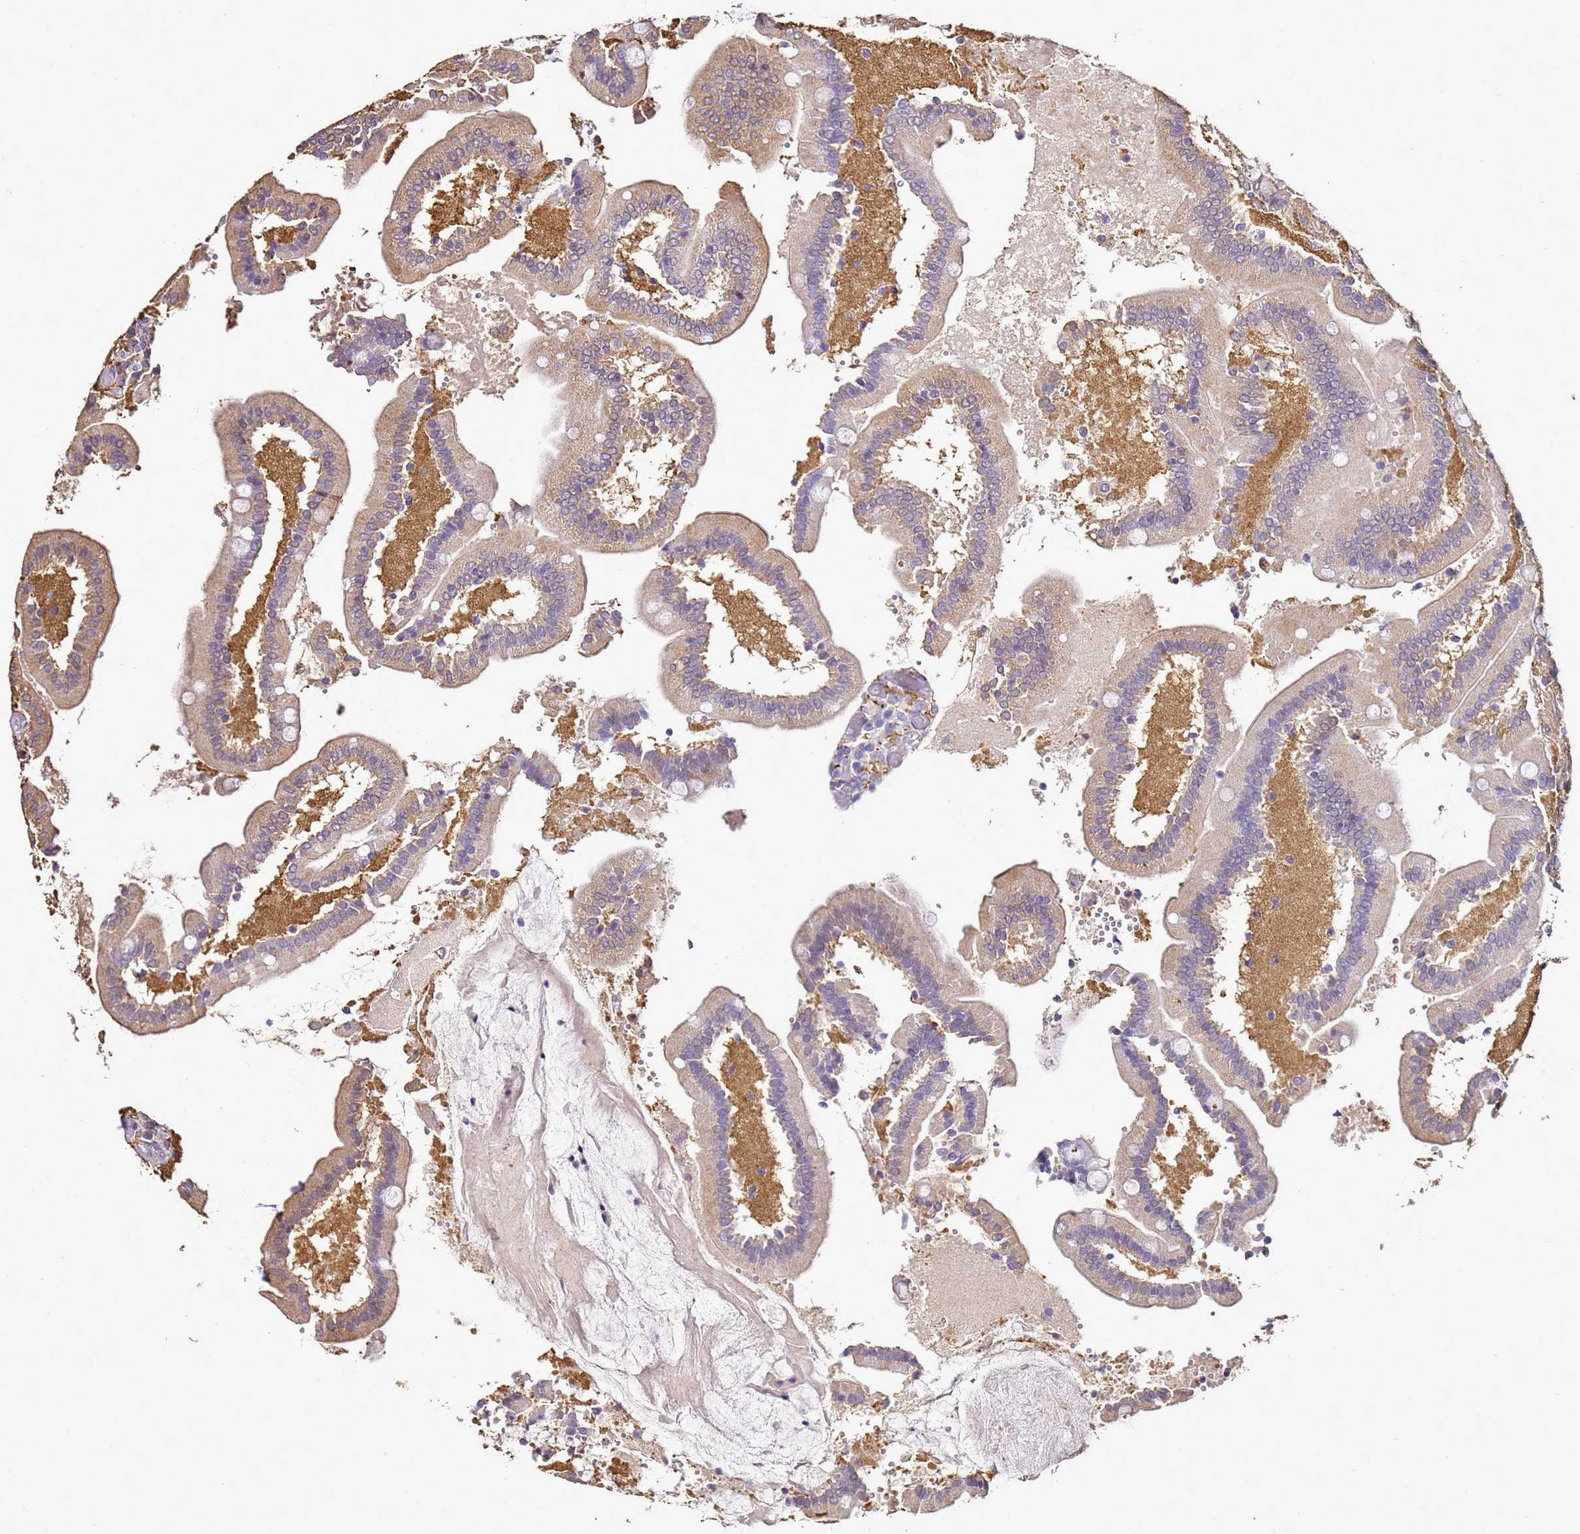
{"staining": {"intensity": "weak", "quantity": "25%-75%", "location": "cytoplasmic/membranous"}, "tissue": "duodenum", "cell_type": "Glandular cells", "image_type": "normal", "snomed": [{"axis": "morphology", "description": "Normal tissue, NOS"}, {"axis": "topography", "description": "Duodenum"}], "caption": "Protein expression analysis of benign duodenum displays weak cytoplasmic/membranous positivity in approximately 25%-75% of glandular cells. (brown staining indicates protein expression, while blue staining denotes nuclei).", "gene": "ENOPH1", "patient": {"sex": "female", "age": 62}}